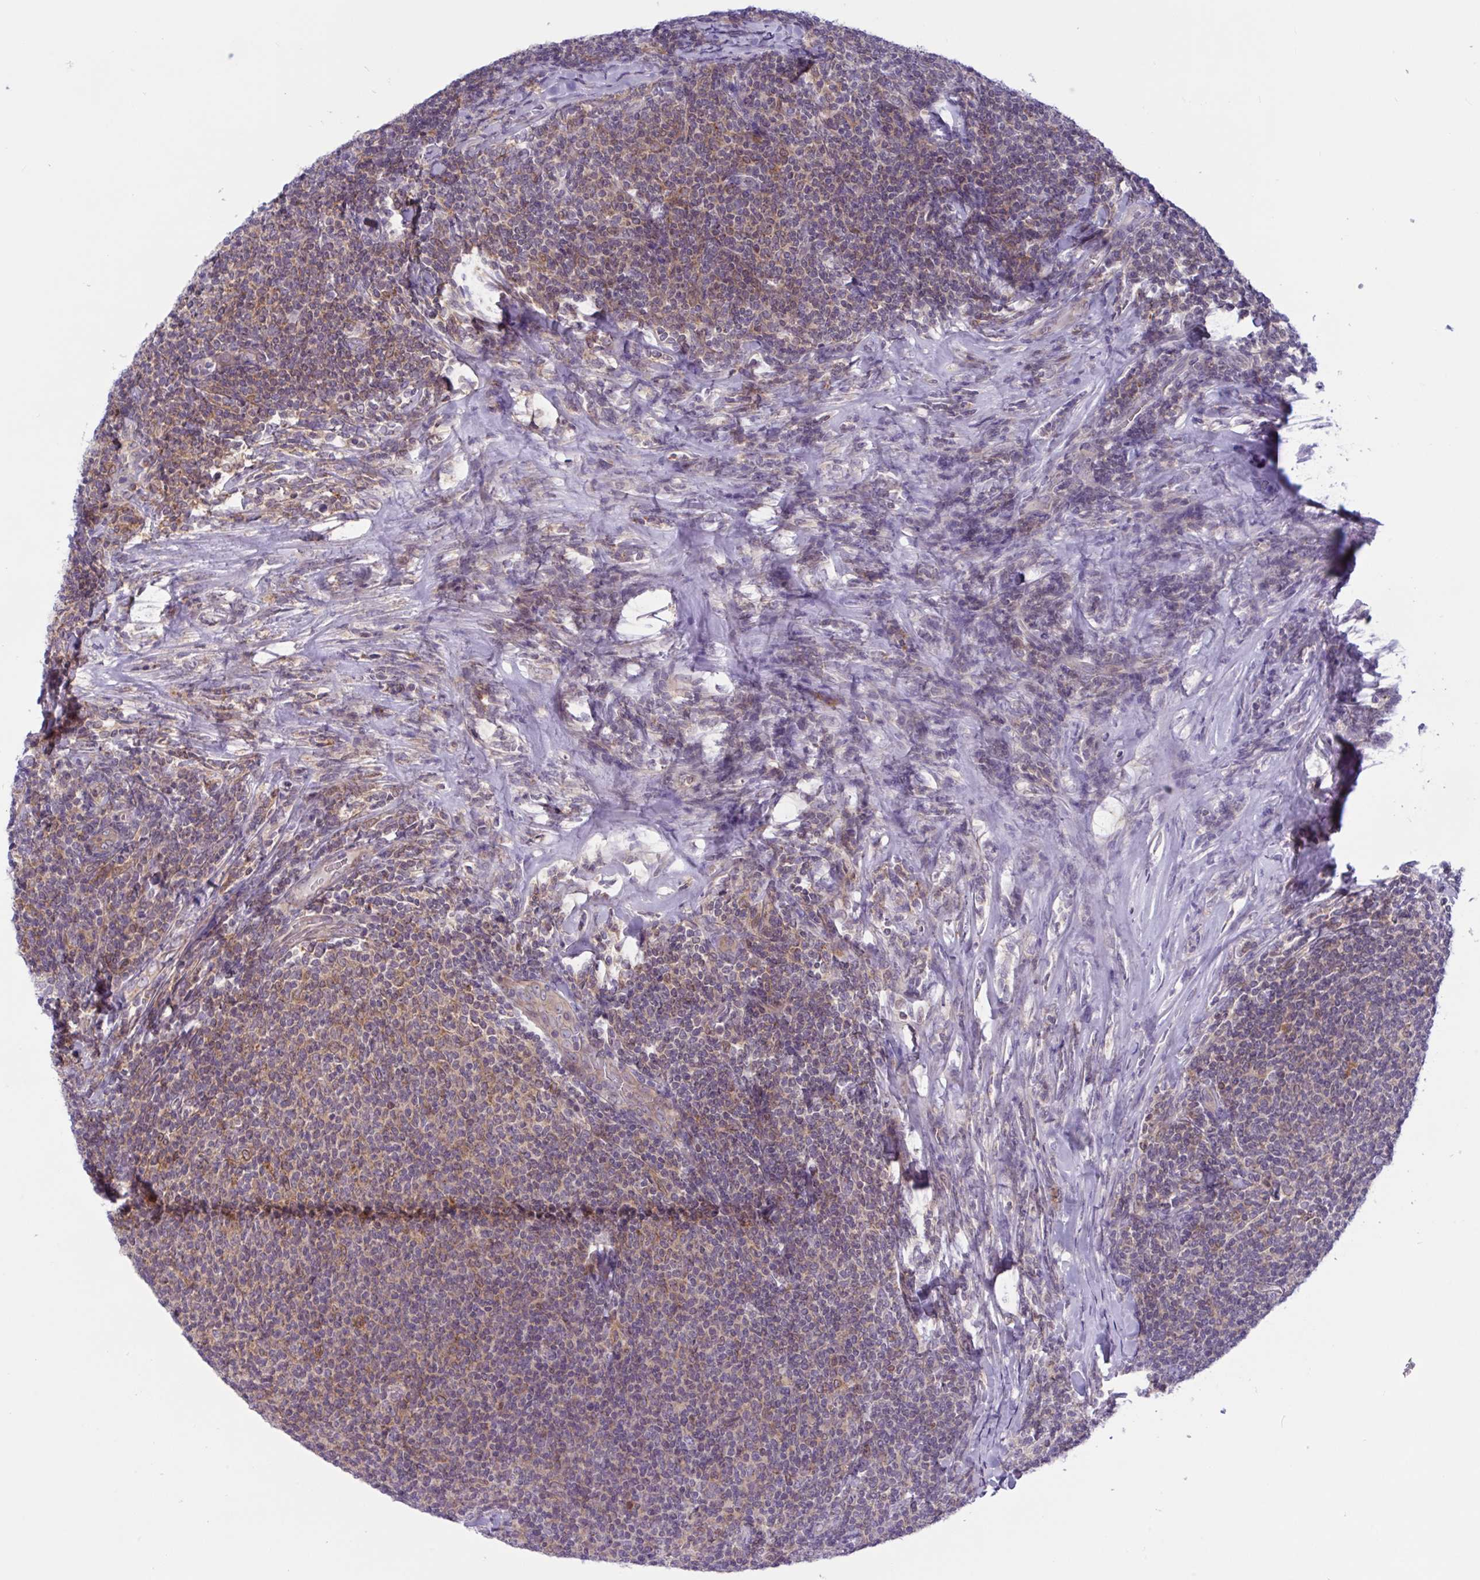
{"staining": {"intensity": "weak", "quantity": "25%-75%", "location": "cytoplasmic/membranous"}, "tissue": "lymphoma", "cell_type": "Tumor cells", "image_type": "cancer", "snomed": [{"axis": "morphology", "description": "Malignant lymphoma, non-Hodgkin's type, Low grade"}, {"axis": "topography", "description": "Lymph node"}], "caption": "A brown stain labels weak cytoplasmic/membranous staining of a protein in human low-grade malignant lymphoma, non-Hodgkin's type tumor cells.", "gene": "TANK", "patient": {"sex": "male", "age": 52}}